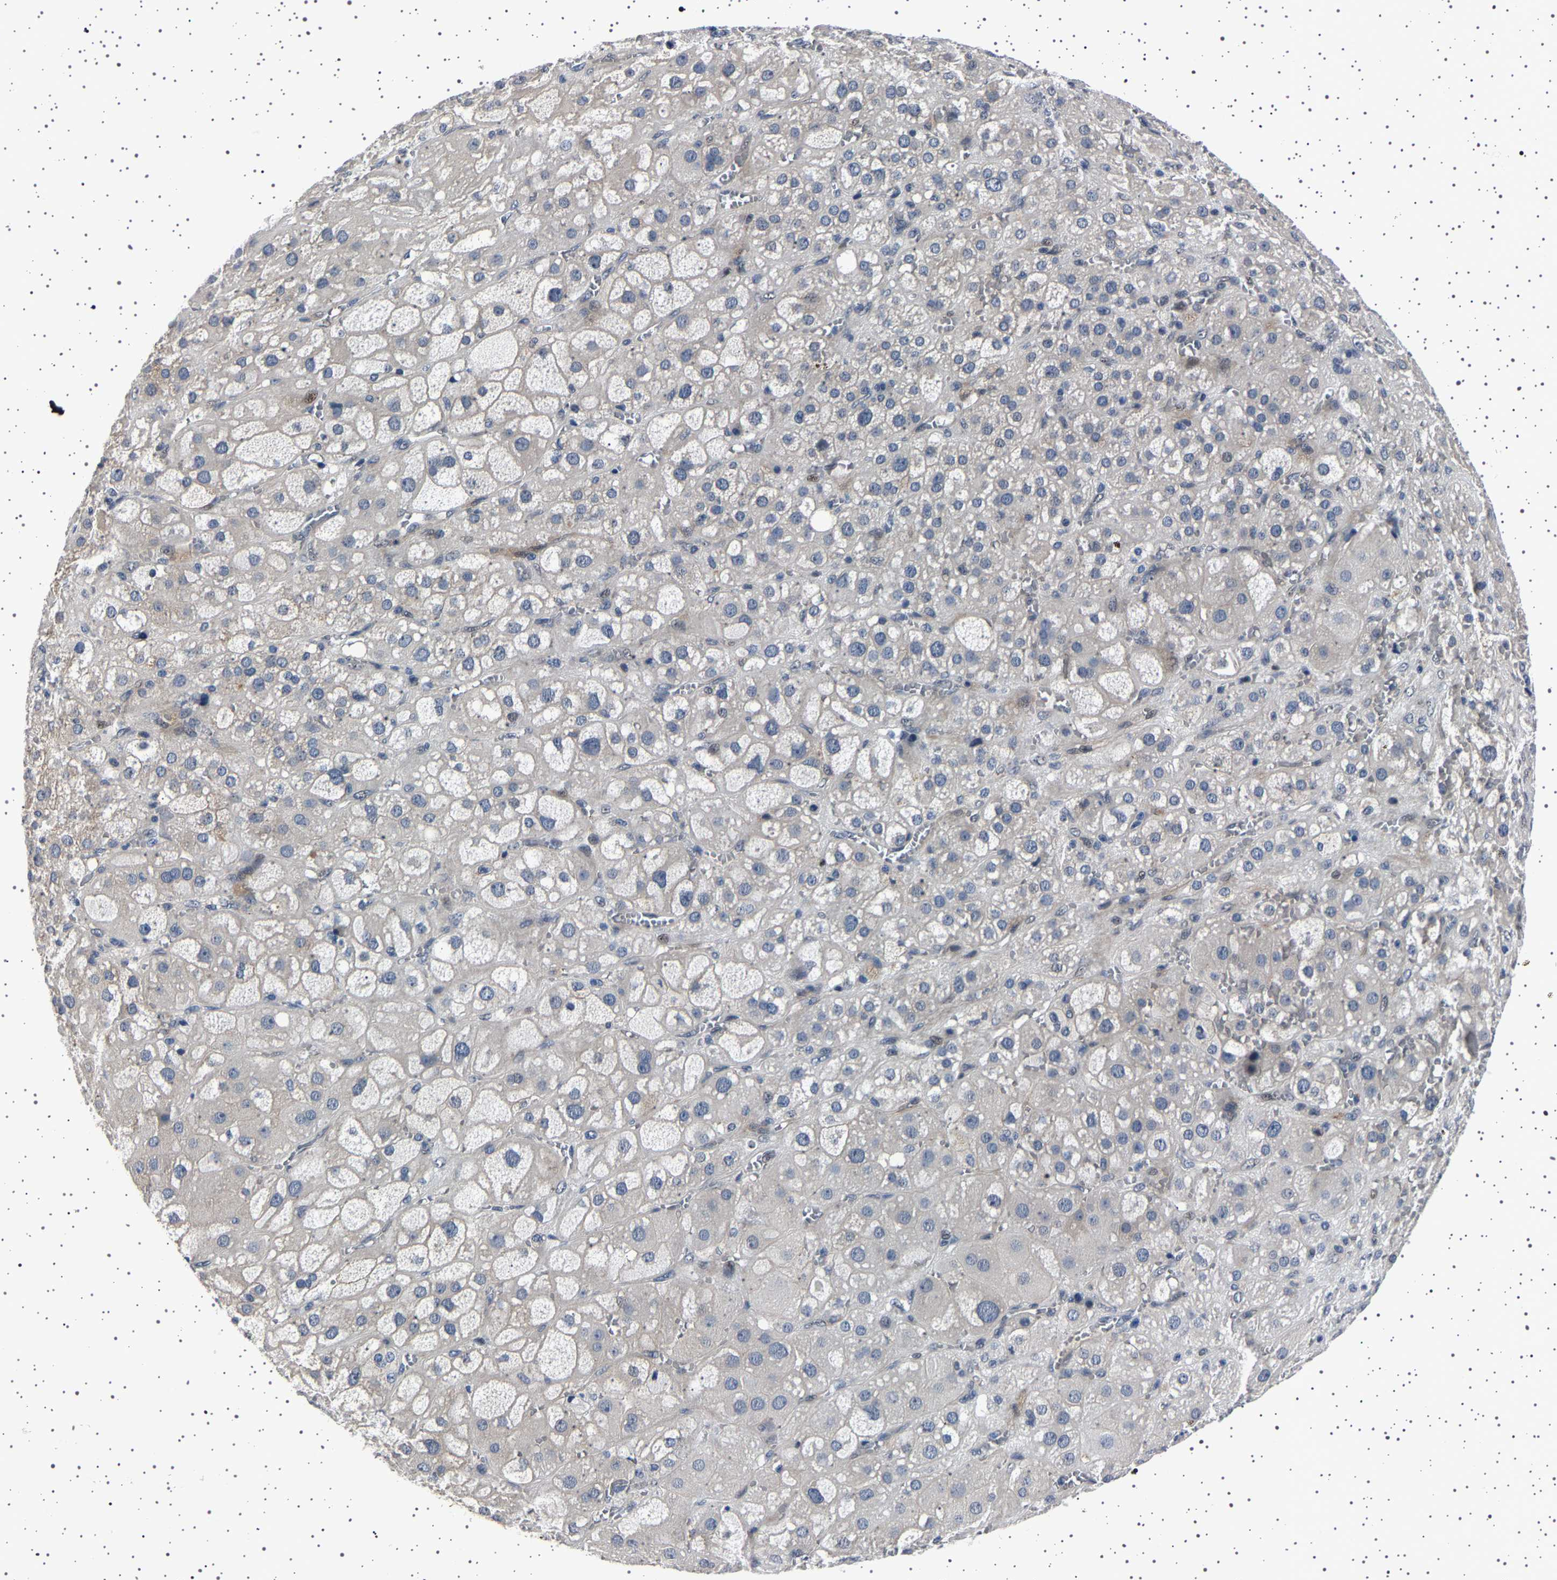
{"staining": {"intensity": "moderate", "quantity": "<25%", "location": "cytoplasmic/membranous"}, "tissue": "adrenal gland", "cell_type": "Glandular cells", "image_type": "normal", "snomed": [{"axis": "morphology", "description": "Normal tissue, NOS"}, {"axis": "topography", "description": "Adrenal gland"}], "caption": "Protein expression analysis of unremarkable human adrenal gland reveals moderate cytoplasmic/membranous expression in approximately <25% of glandular cells. (DAB (3,3'-diaminobenzidine) = brown stain, brightfield microscopy at high magnification).", "gene": "PAK5", "patient": {"sex": "female", "age": 47}}